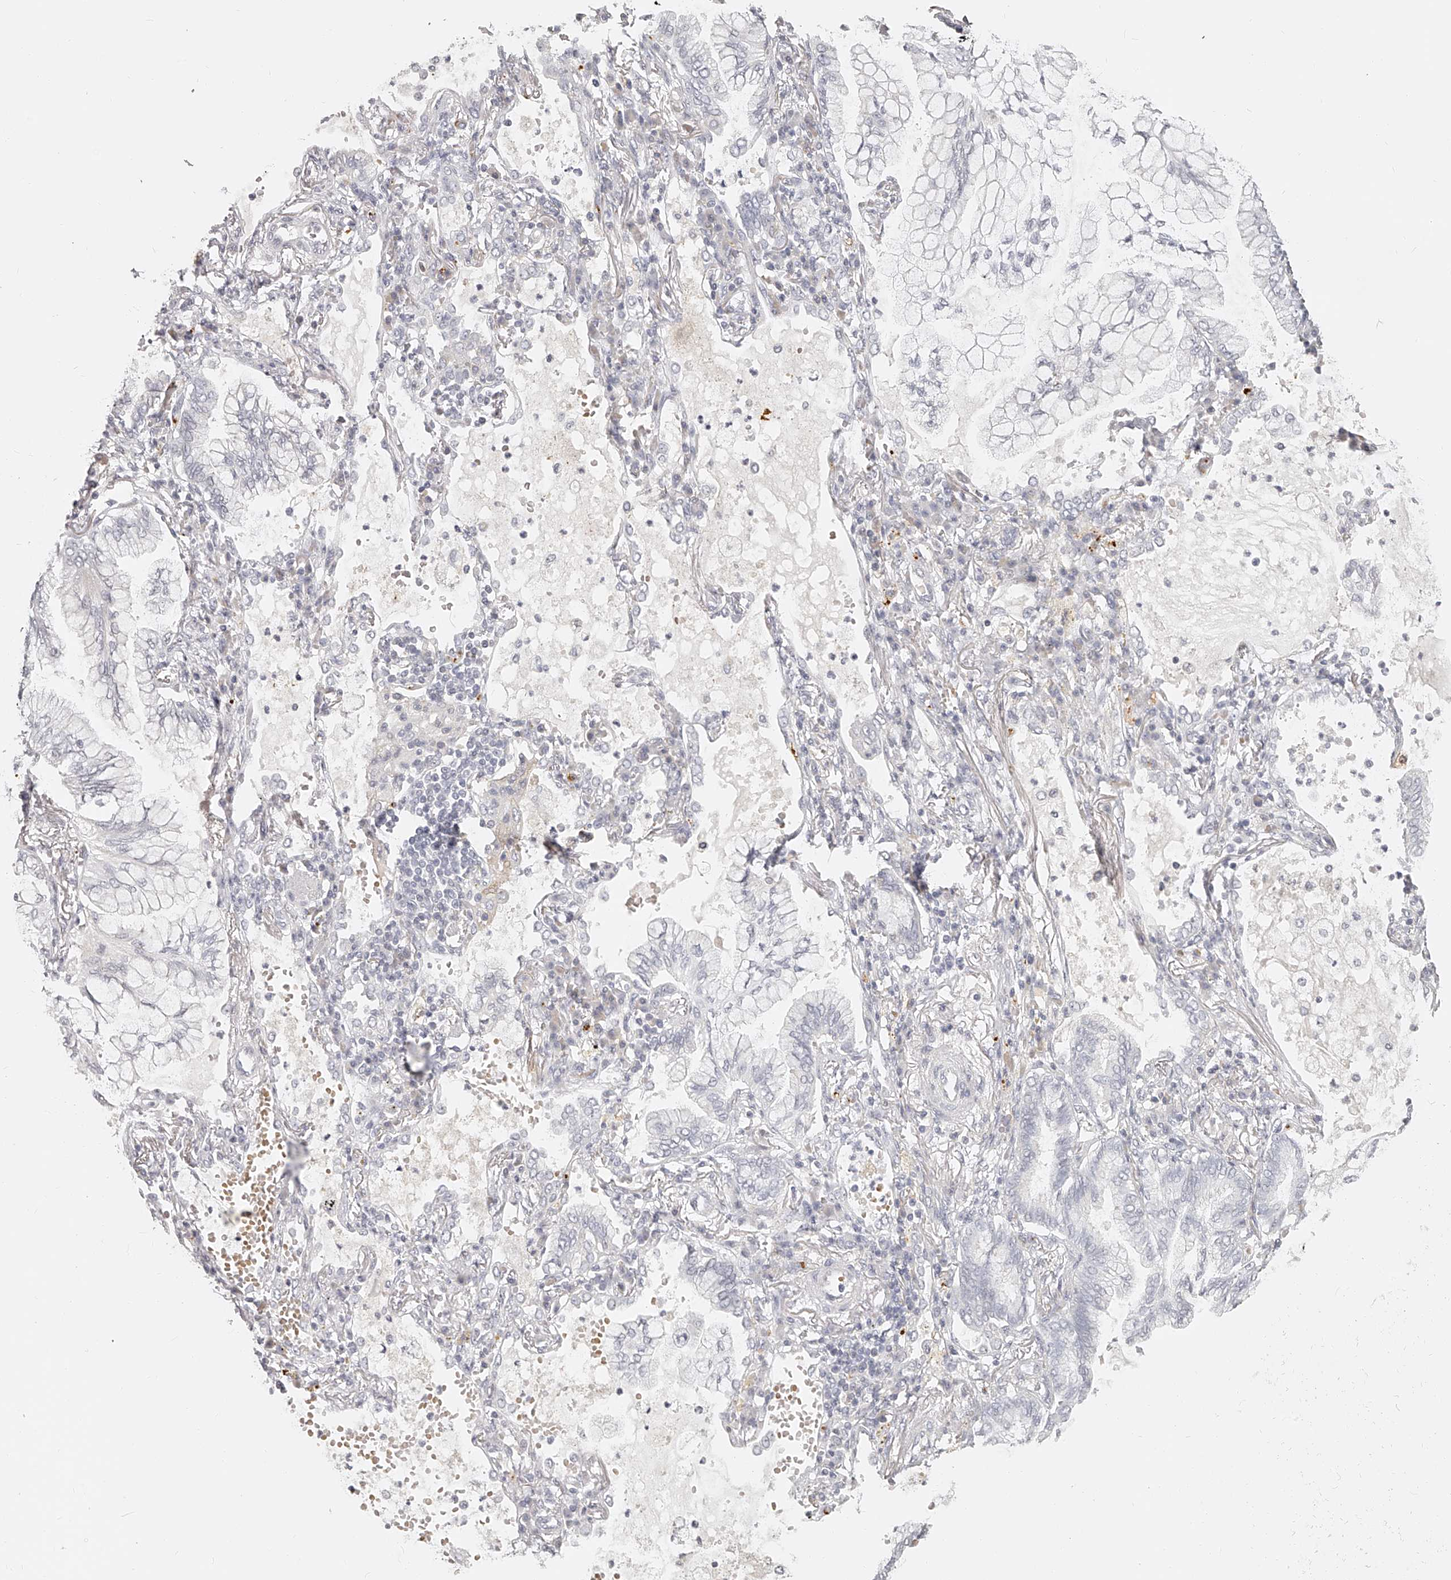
{"staining": {"intensity": "negative", "quantity": "none", "location": "none"}, "tissue": "lung cancer", "cell_type": "Tumor cells", "image_type": "cancer", "snomed": [{"axis": "morphology", "description": "Adenocarcinoma, NOS"}, {"axis": "topography", "description": "Lung"}], "caption": "DAB immunohistochemical staining of human lung cancer demonstrates no significant positivity in tumor cells.", "gene": "ITGB3", "patient": {"sex": "female", "age": 70}}